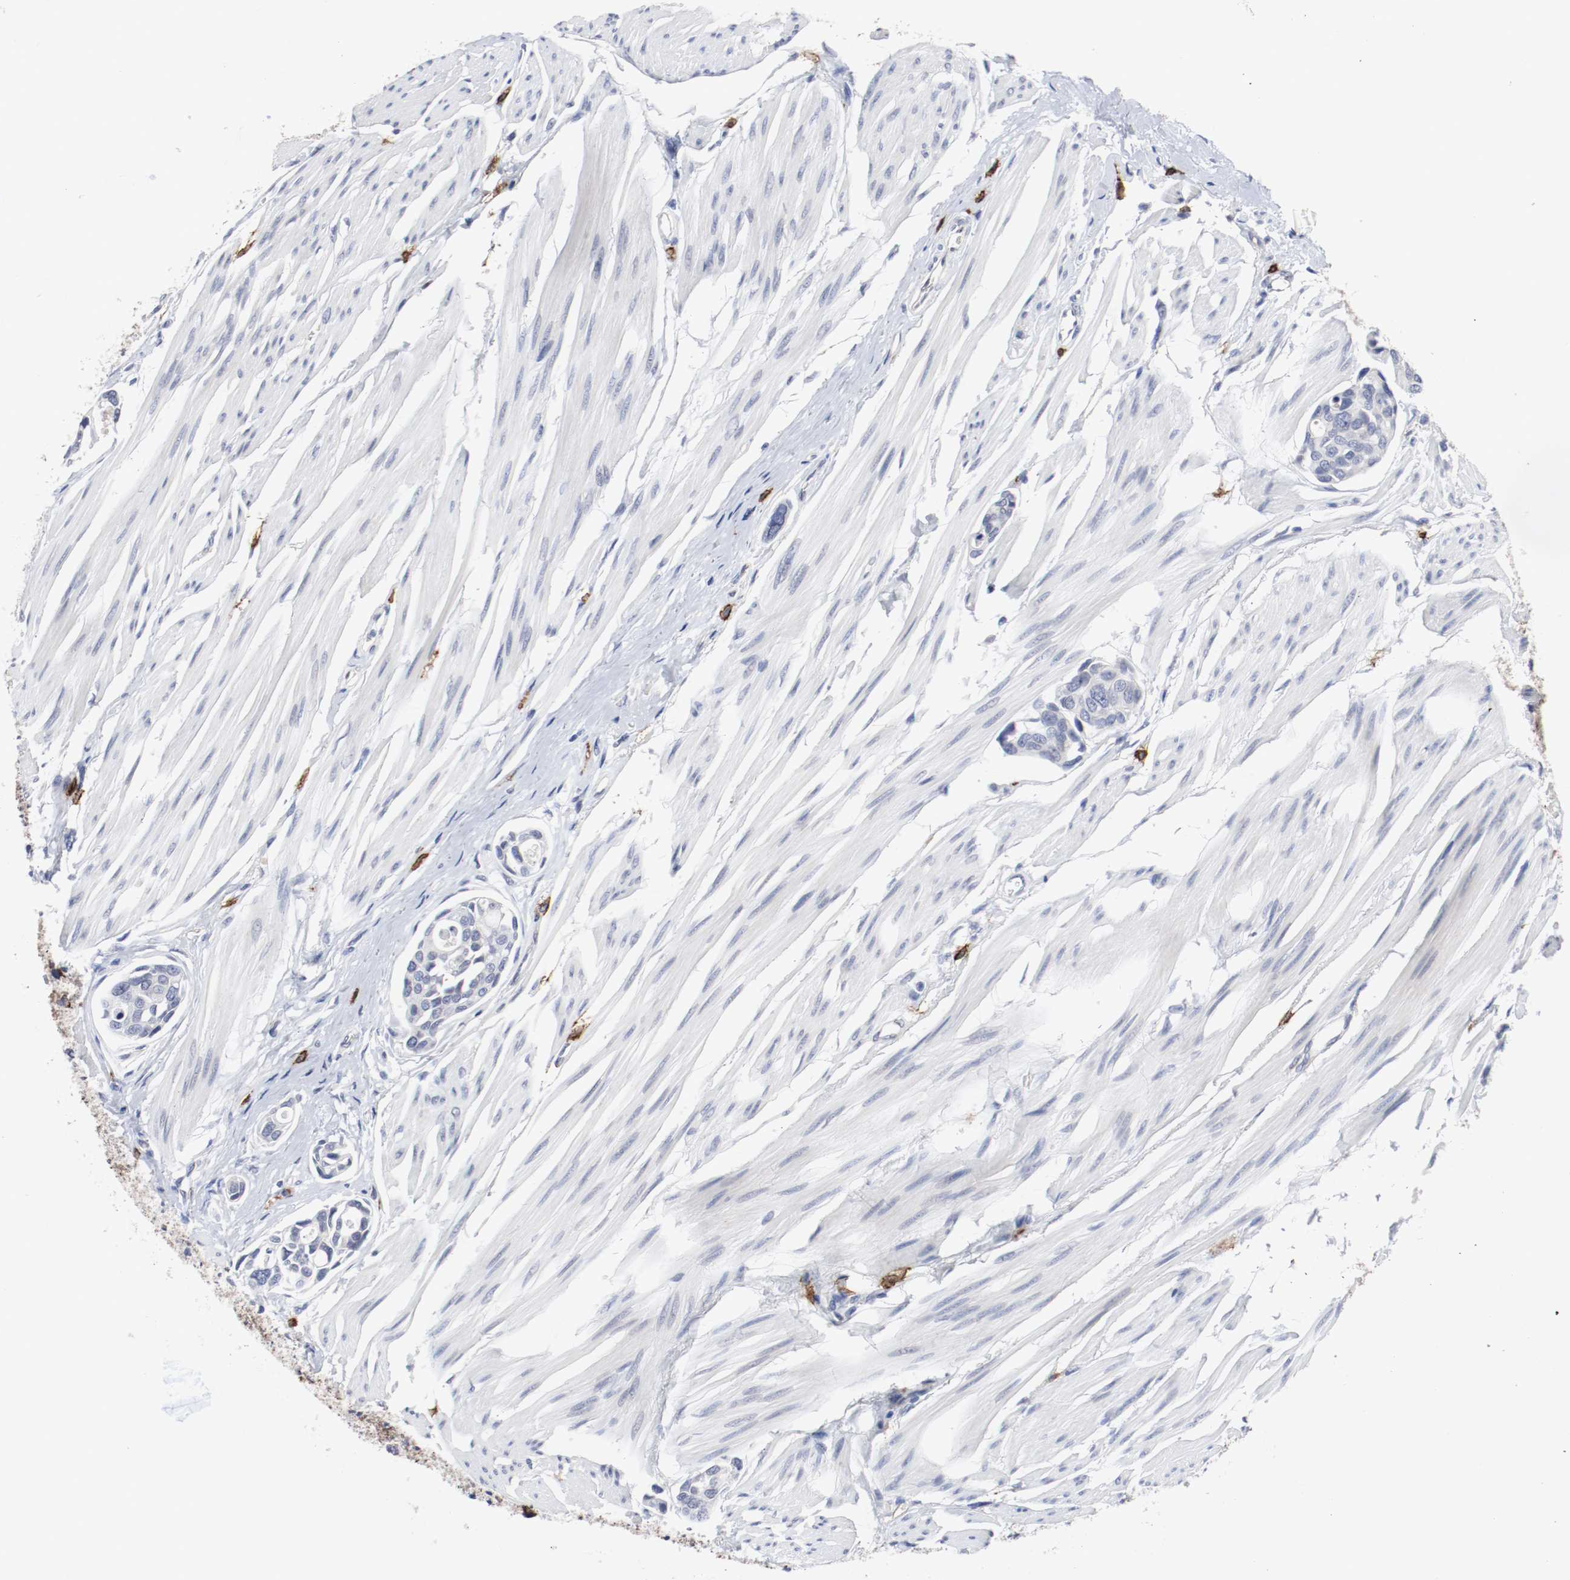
{"staining": {"intensity": "negative", "quantity": "none", "location": "none"}, "tissue": "urothelial cancer", "cell_type": "Tumor cells", "image_type": "cancer", "snomed": [{"axis": "morphology", "description": "Urothelial carcinoma, High grade"}, {"axis": "topography", "description": "Urinary bladder"}], "caption": "This is a image of IHC staining of urothelial cancer, which shows no staining in tumor cells.", "gene": "KIT", "patient": {"sex": "male", "age": 78}}